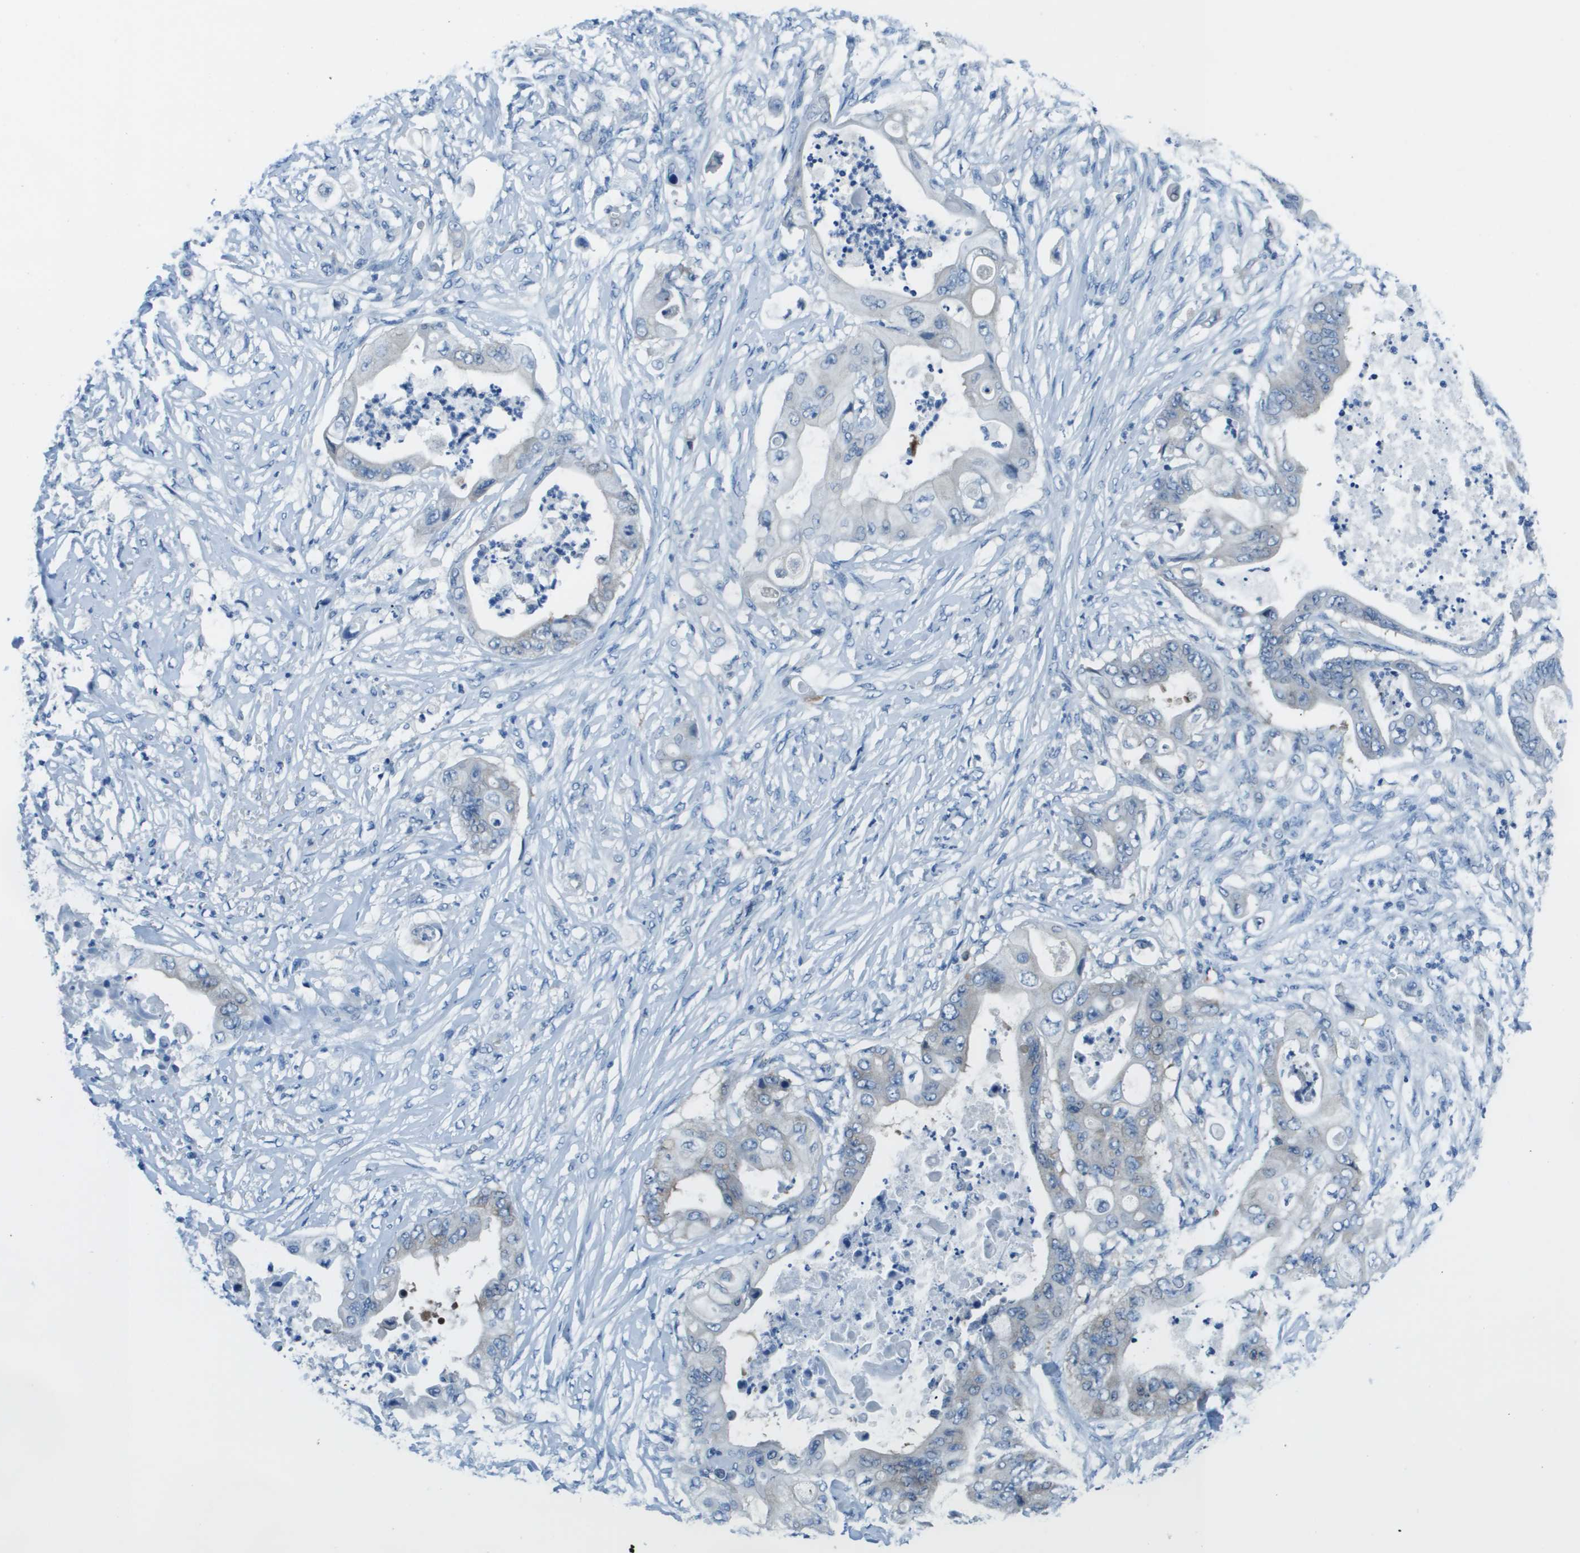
{"staining": {"intensity": "negative", "quantity": "none", "location": "none"}, "tissue": "stomach cancer", "cell_type": "Tumor cells", "image_type": "cancer", "snomed": [{"axis": "morphology", "description": "Adenocarcinoma, NOS"}, {"axis": "topography", "description": "Stomach"}], "caption": "The photomicrograph demonstrates no staining of tumor cells in stomach adenocarcinoma.", "gene": "STIP1", "patient": {"sex": "female", "age": 73}}